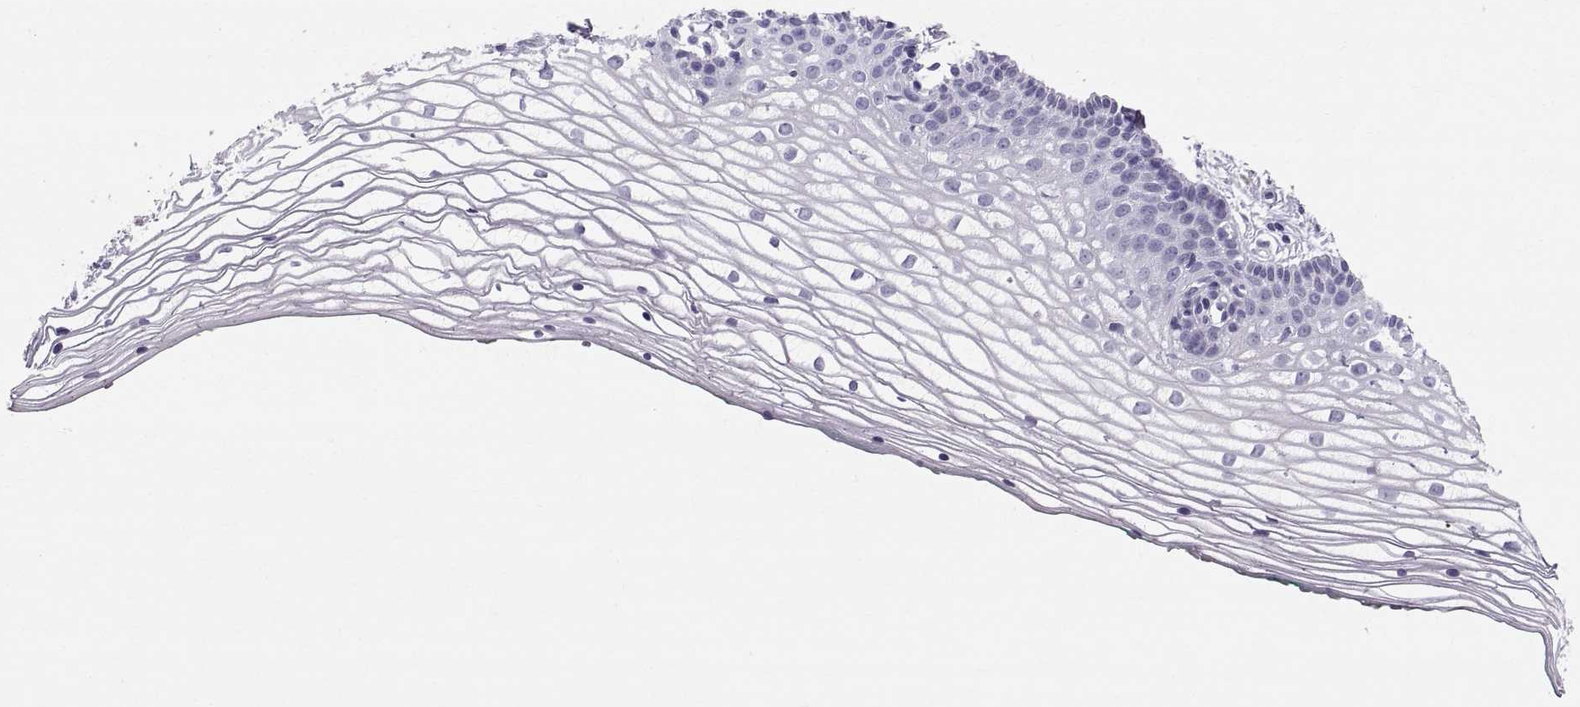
{"staining": {"intensity": "weak", "quantity": "<25%", "location": "cytoplasmic/membranous"}, "tissue": "vagina", "cell_type": "Squamous epithelial cells", "image_type": "normal", "snomed": [{"axis": "morphology", "description": "Normal tissue, NOS"}, {"axis": "topography", "description": "Vagina"}], "caption": "Protein analysis of normal vagina reveals no significant staining in squamous epithelial cells. (DAB (3,3'-diaminobenzidine) IHC visualized using brightfield microscopy, high magnification).", "gene": "SLC22A6", "patient": {"sex": "female", "age": 36}}